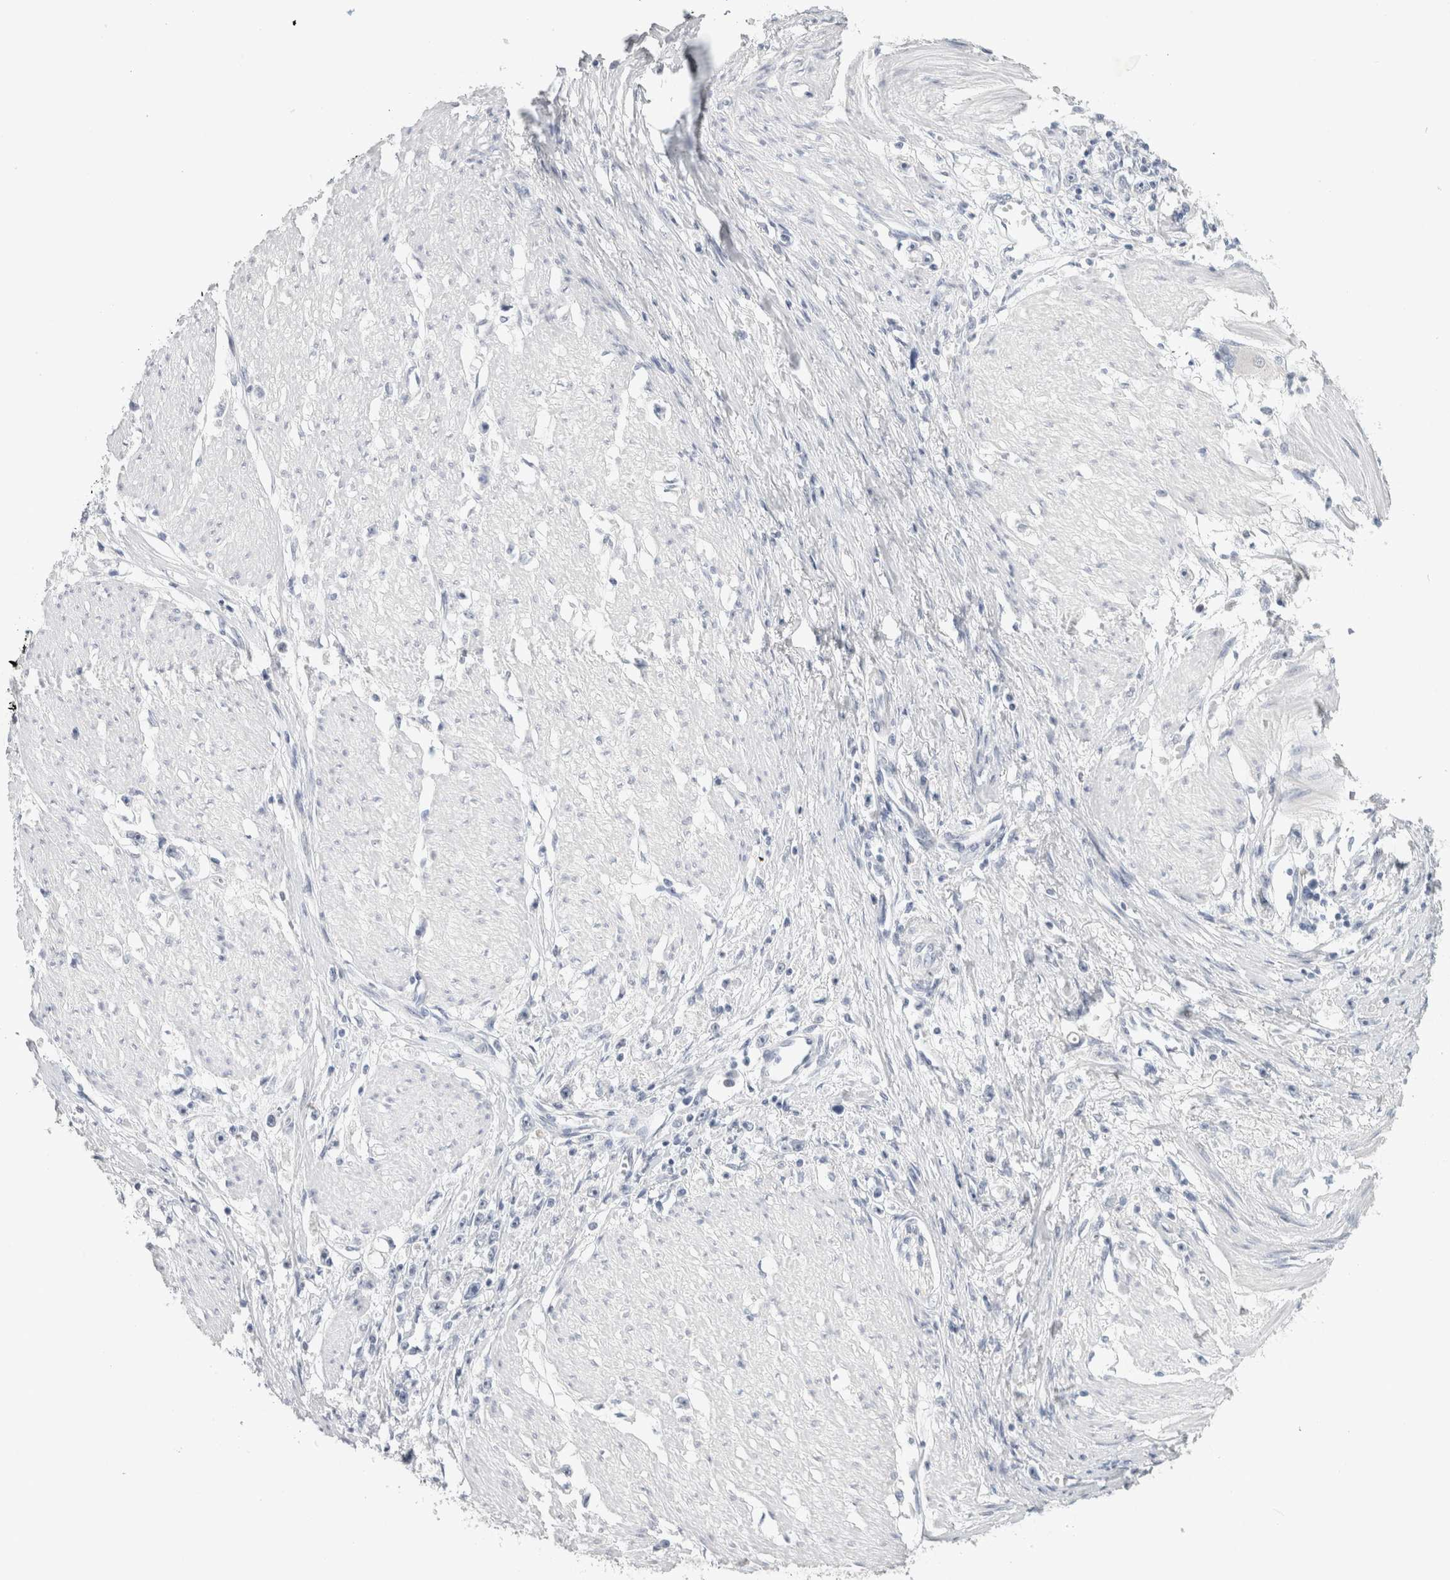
{"staining": {"intensity": "negative", "quantity": "none", "location": "none"}, "tissue": "stomach cancer", "cell_type": "Tumor cells", "image_type": "cancer", "snomed": [{"axis": "morphology", "description": "Adenocarcinoma, NOS"}, {"axis": "topography", "description": "Stomach"}], "caption": "Protein analysis of adenocarcinoma (stomach) exhibits no significant positivity in tumor cells. (Immunohistochemistry, brightfield microscopy, high magnification).", "gene": "TONSL", "patient": {"sex": "female", "age": 59}}